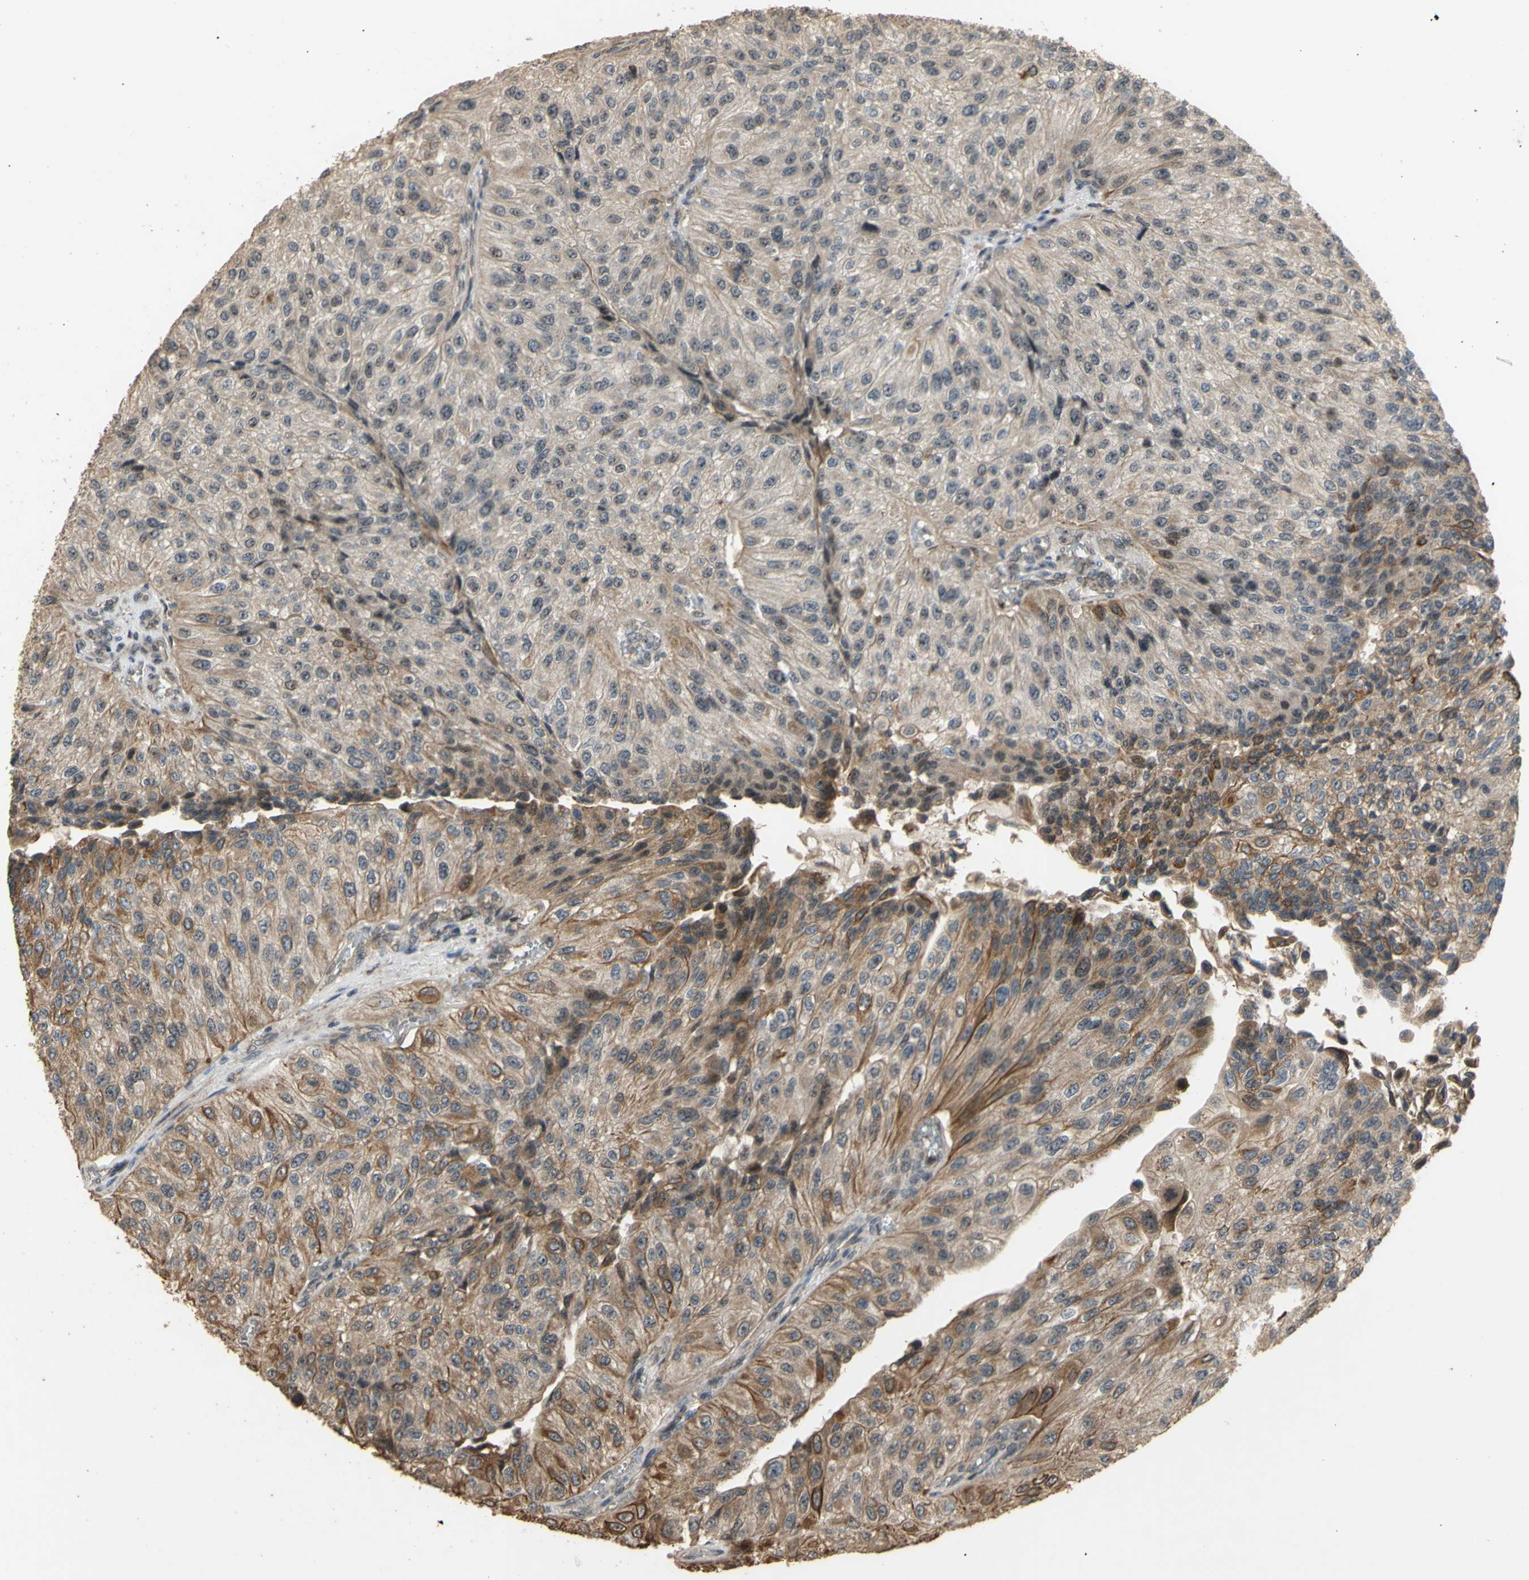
{"staining": {"intensity": "moderate", "quantity": "25%-75%", "location": "cytoplasmic/membranous"}, "tissue": "urothelial cancer", "cell_type": "Tumor cells", "image_type": "cancer", "snomed": [{"axis": "morphology", "description": "Urothelial carcinoma, High grade"}, {"axis": "topography", "description": "Kidney"}, {"axis": "topography", "description": "Urinary bladder"}], "caption": "Urothelial cancer stained with a protein marker exhibits moderate staining in tumor cells.", "gene": "GTF2E2", "patient": {"sex": "male", "age": 77}}